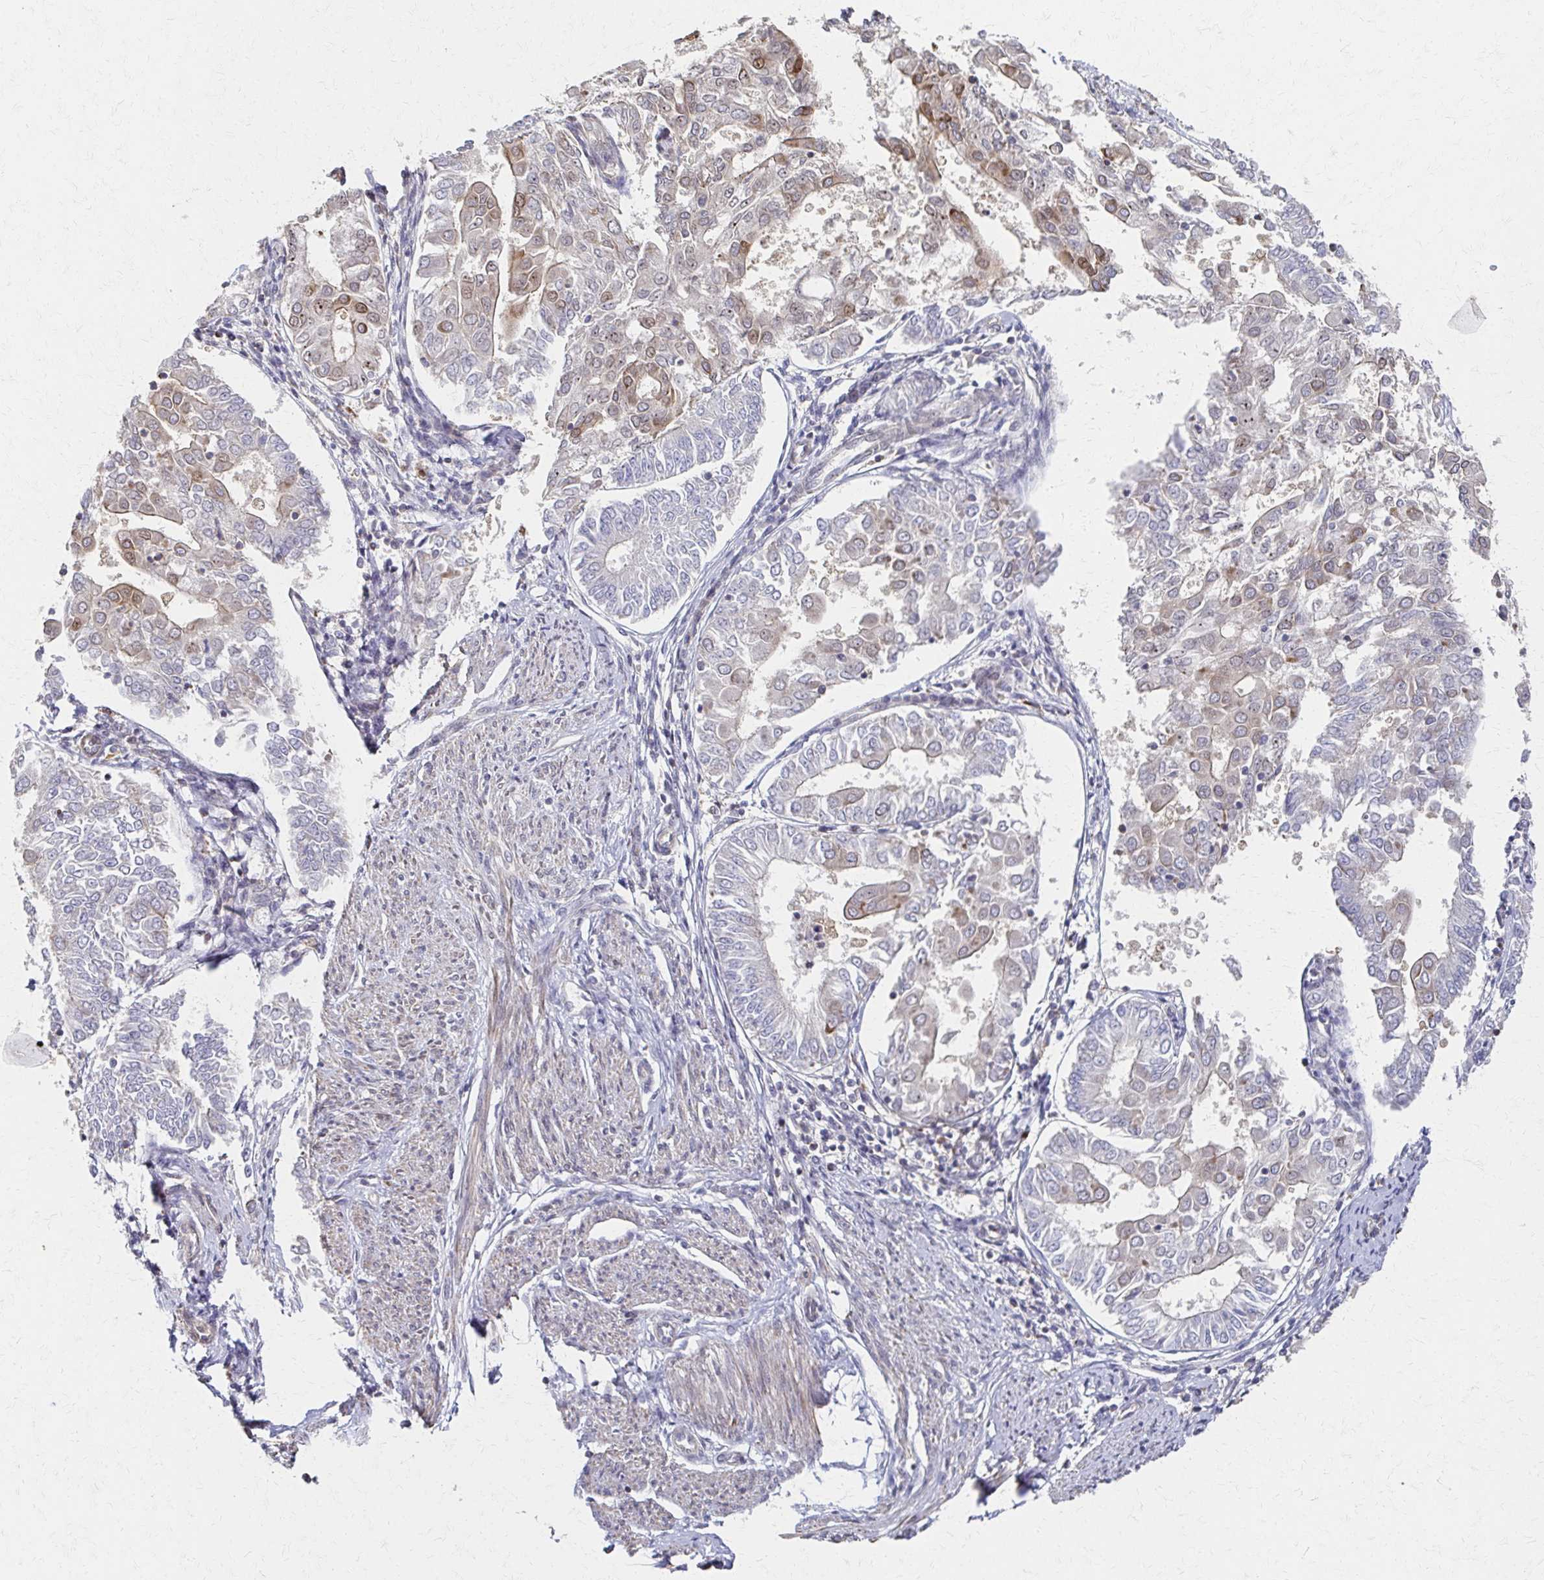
{"staining": {"intensity": "weak", "quantity": "<25%", "location": "cytoplasmic/membranous,nuclear"}, "tissue": "endometrial cancer", "cell_type": "Tumor cells", "image_type": "cancer", "snomed": [{"axis": "morphology", "description": "Adenocarcinoma, NOS"}, {"axis": "topography", "description": "Endometrium"}], "caption": "This is an IHC photomicrograph of human endometrial cancer (adenocarcinoma). There is no positivity in tumor cells.", "gene": "EOLA2", "patient": {"sex": "female", "age": 68}}